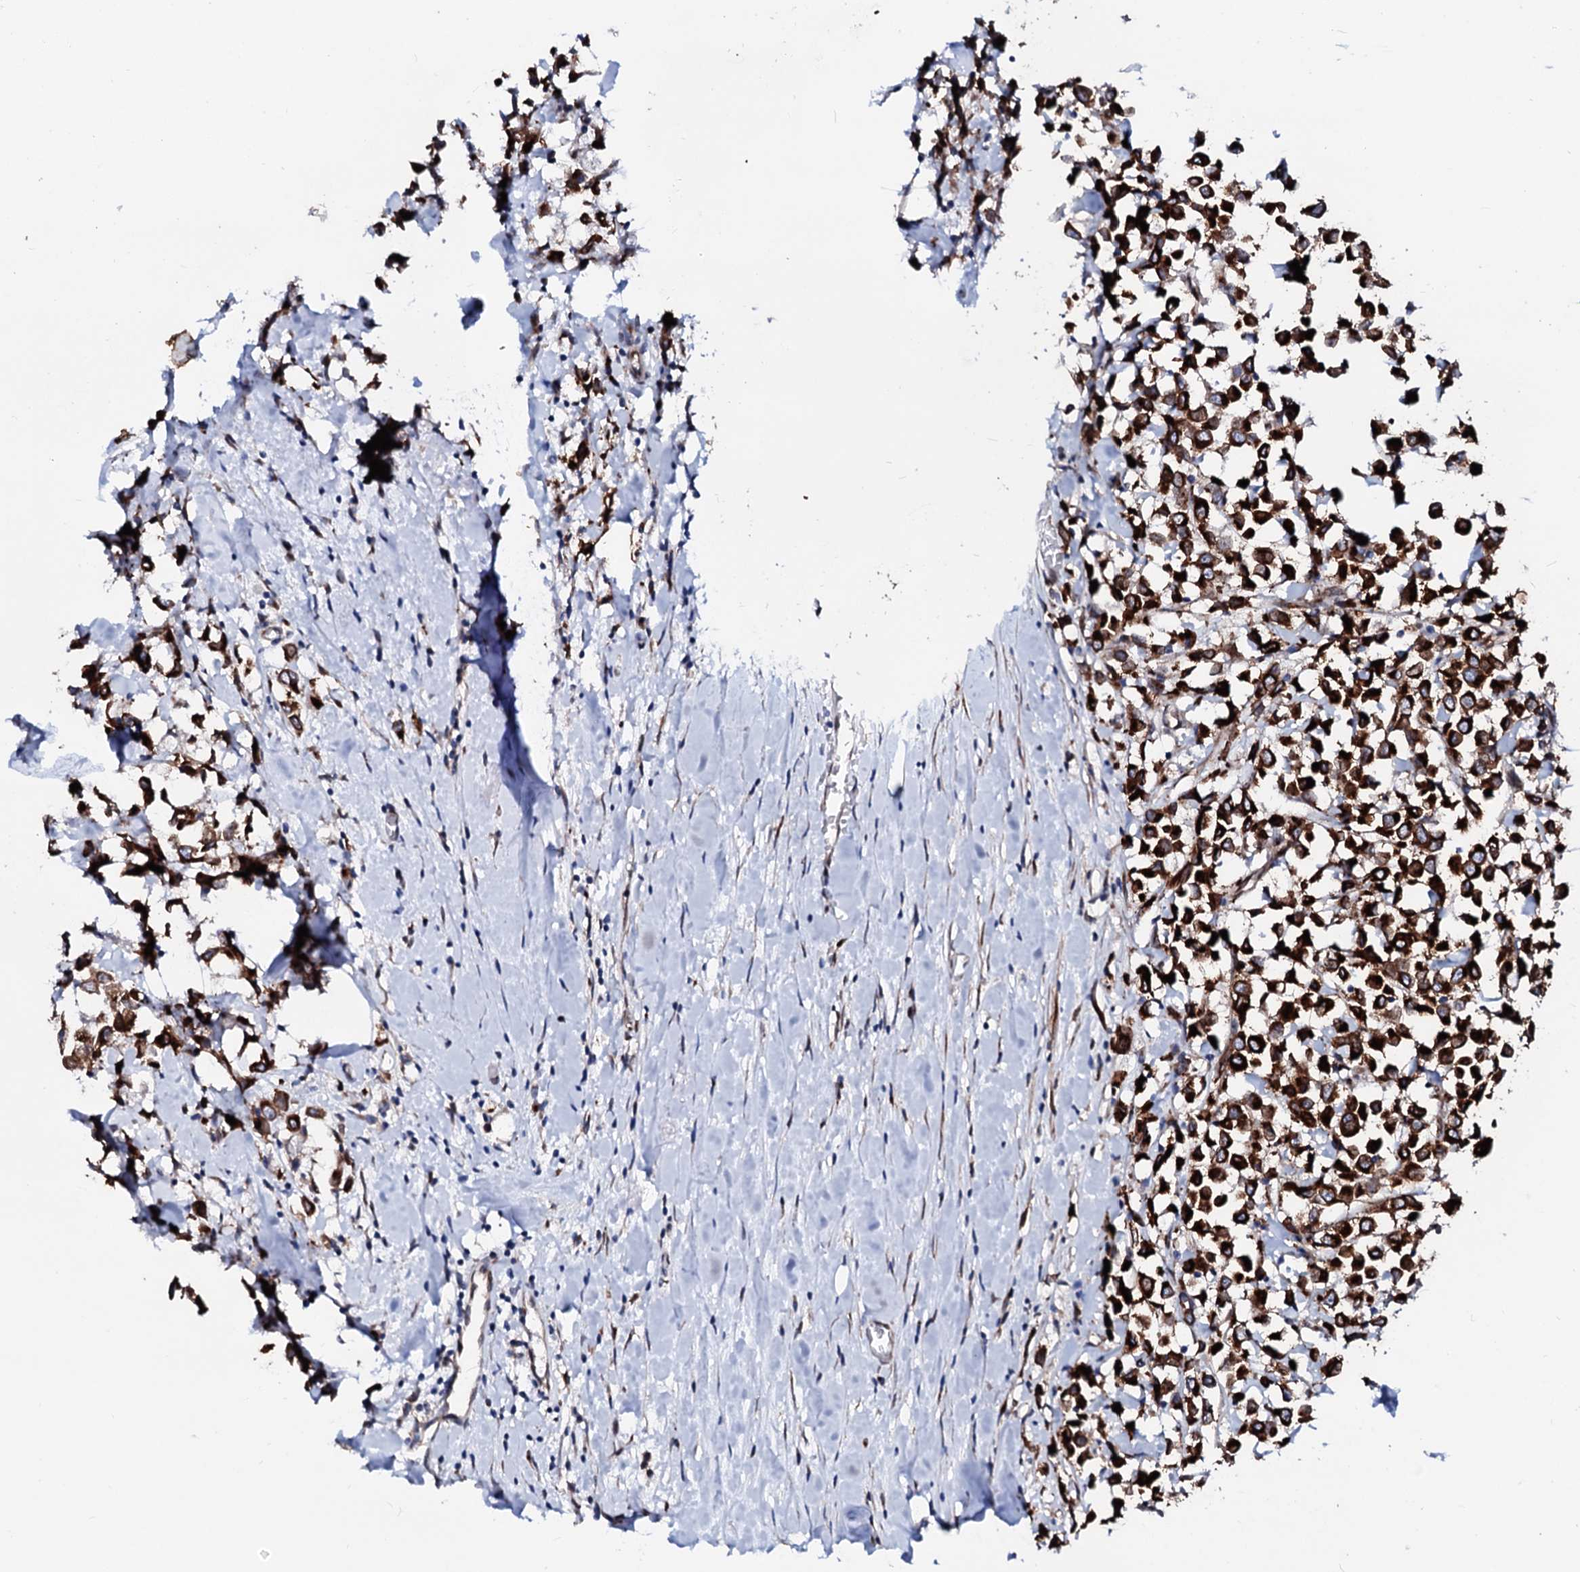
{"staining": {"intensity": "strong", "quantity": ">75%", "location": "cytoplasmic/membranous"}, "tissue": "breast cancer", "cell_type": "Tumor cells", "image_type": "cancer", "snomed": [{"axis": "morphology", "description": "Duct carcinoma"}, {"axis": "topography", "description": "Breast"}], "caption": "Breast intraductal carcinoma tissue exhibits strong cytoplasmic/membranous expression in approximately >75% of tumor cells, visualized by immunohistochemistry.", "gene": "TMCO3", "patient": {"sex": "female", "age": 61}}